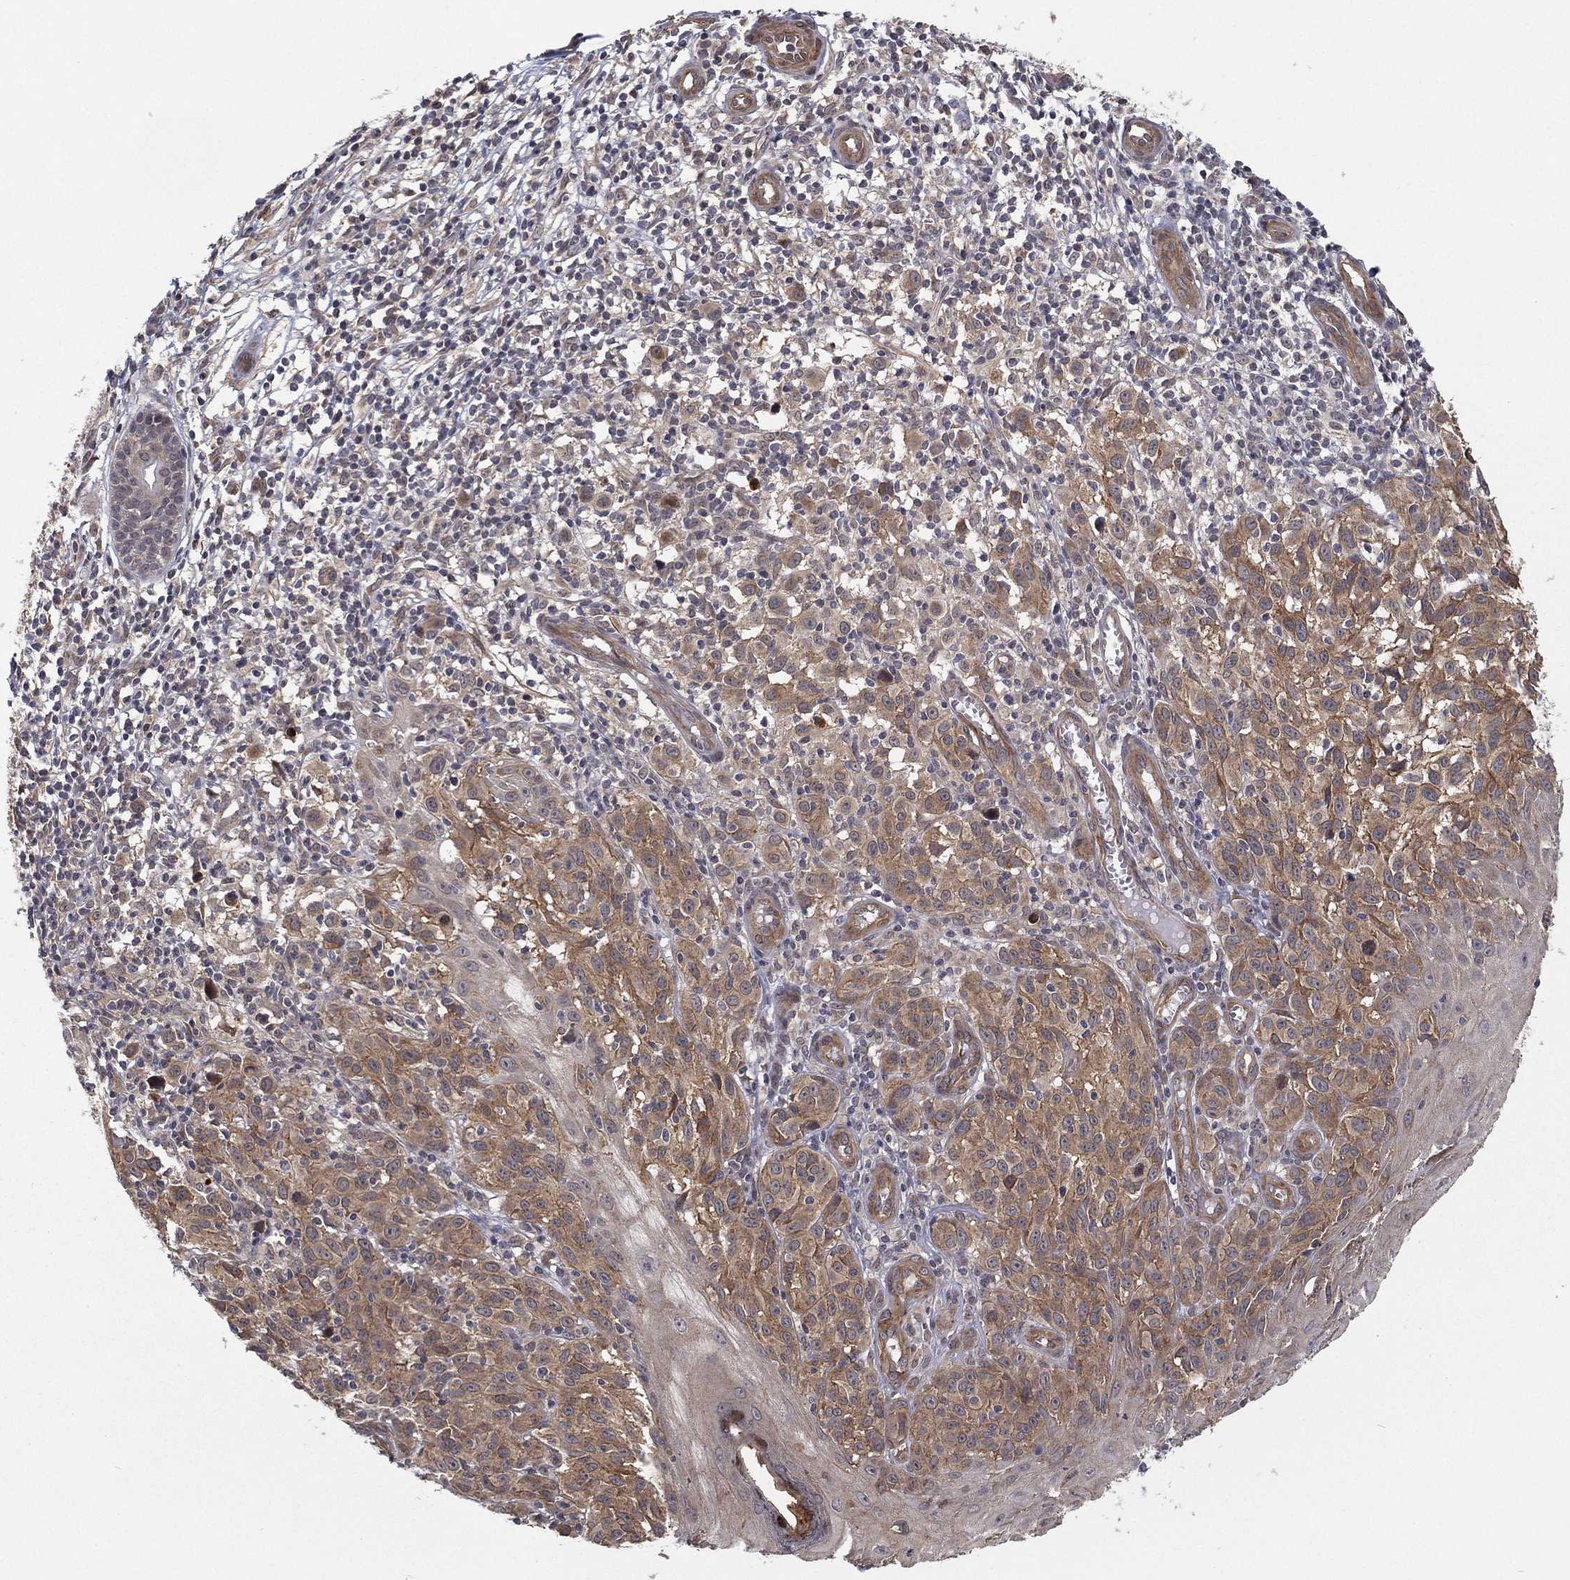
{"staining": {"intensity": "moderate", "quantity": "25%-75%", "location": "cytoplasmic/membranous"}, "tissue": "melanoma", "cell_type": "Tumor cells", "image_type": "cancer", "snomed": [{"axis": "morphology", "description": "Malignant melanoma, NOS"}, {"axis": "topography", "description": "Skin"}], "caption": "IHC (DAB) staining of malignant melanoma shows moderate cytoplasmic/membranous protein positivity in approximately 25%-75% of tumor cells. (DAB (3,3'-diaminobenzidine) IHC, brown staining for protein, blue staining for nuclei).", "gene": "UACA", "patient": {"sex": "female", "age": 53}}